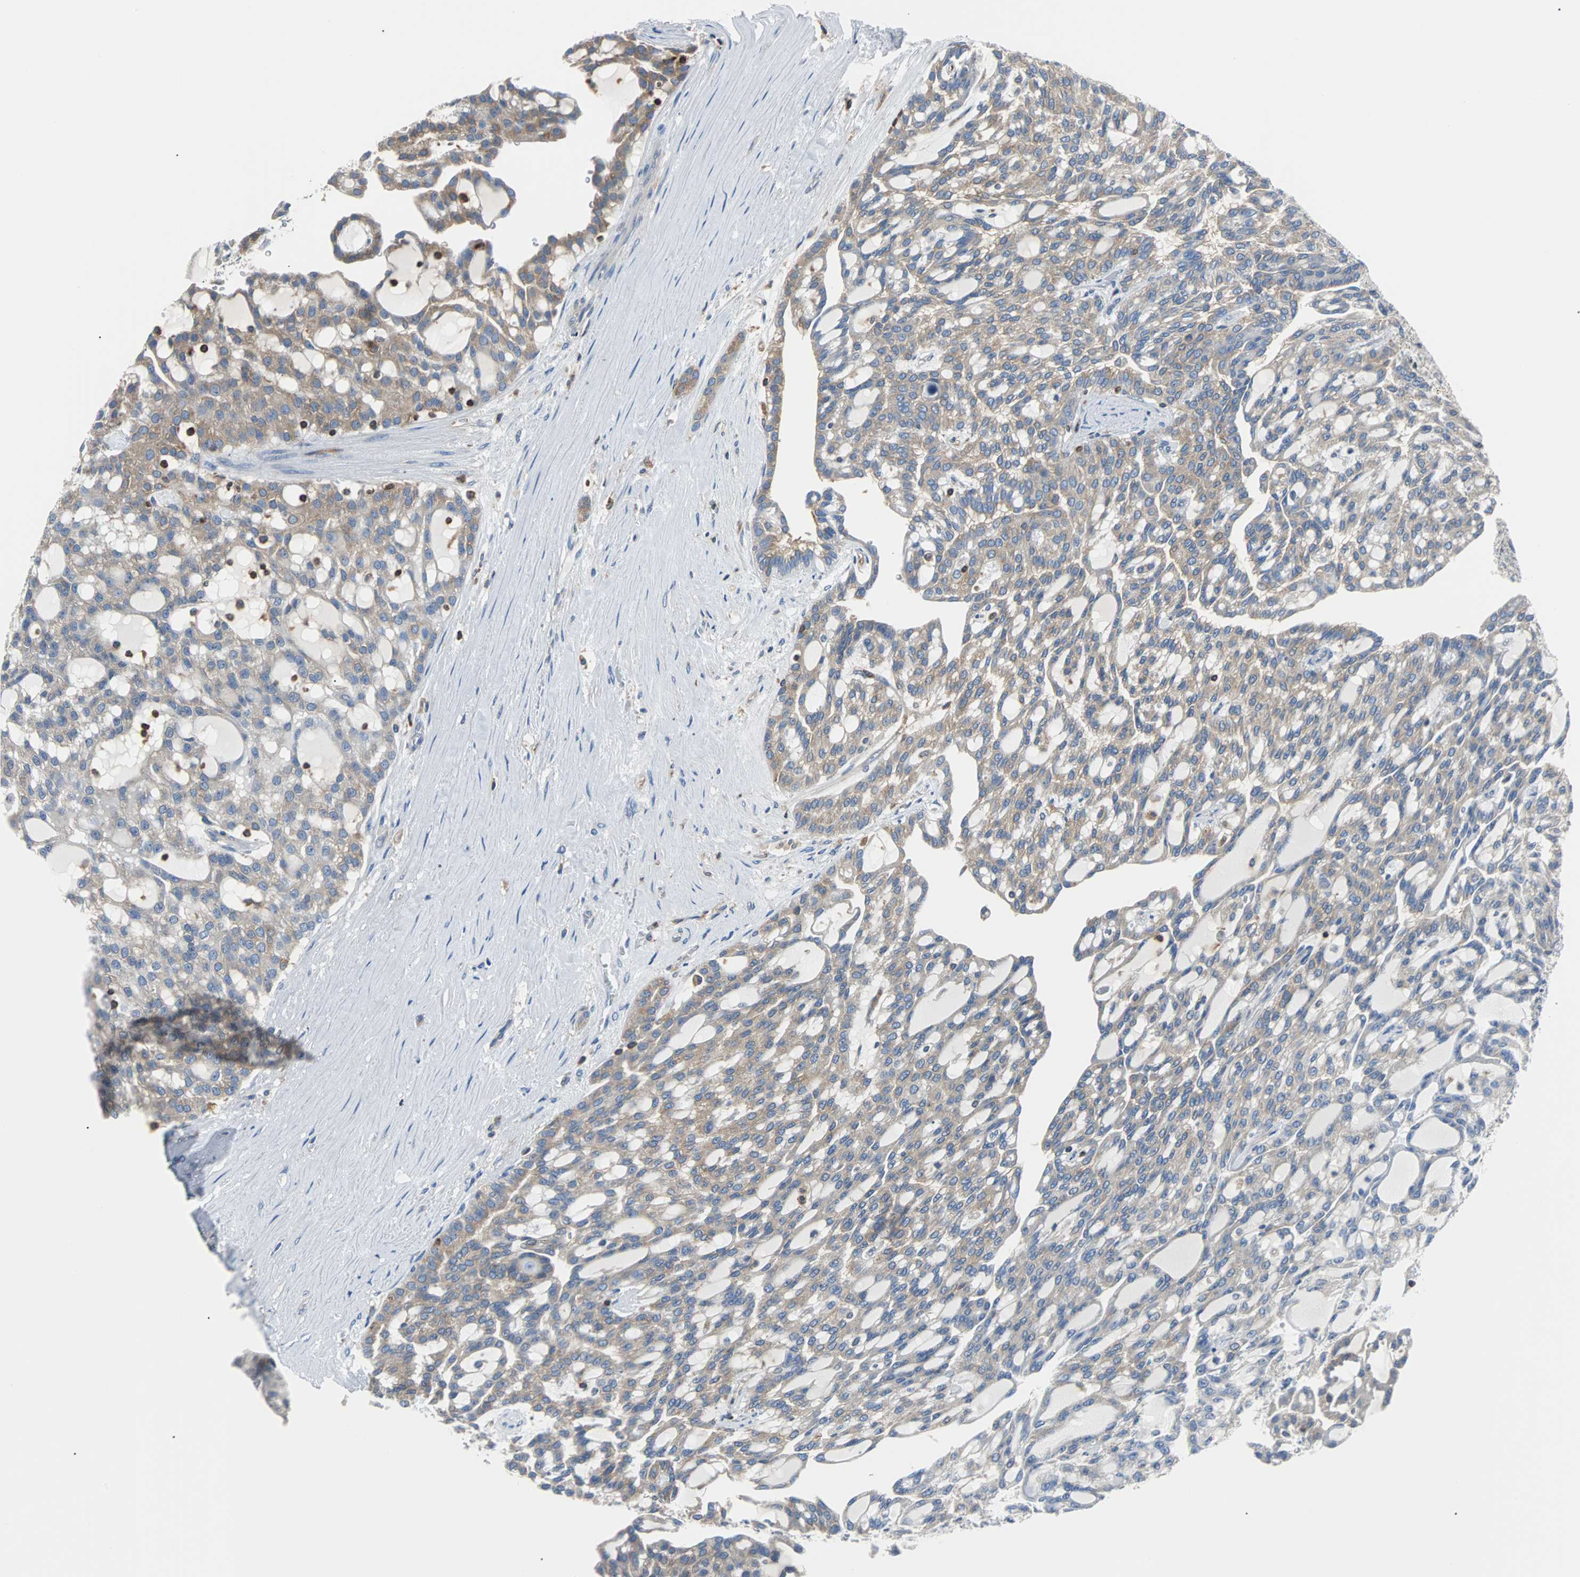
{"staining": {"intensity": "weak", "quantity": "25%-75%", "location": "cytoplasmic/membranous"}, "tissue": "renal cancer", "cell_type": "Tumor cells", "image_type": "cancer", "snomed": [{"axis": "morphology", "description": "Adenocarcinoma, NOS"}, {"axis": "topography", "description": "Kidney"}], "caption": "Renal cancer (adenocarcinoma) was stained to show a protein in brown. There is low levels of weak cytoplasmic/membranous positivity in about 25%-75% of tumor cells.", "gene": "TSC22D4", "patient": {"sex": "male", "age": 63}}